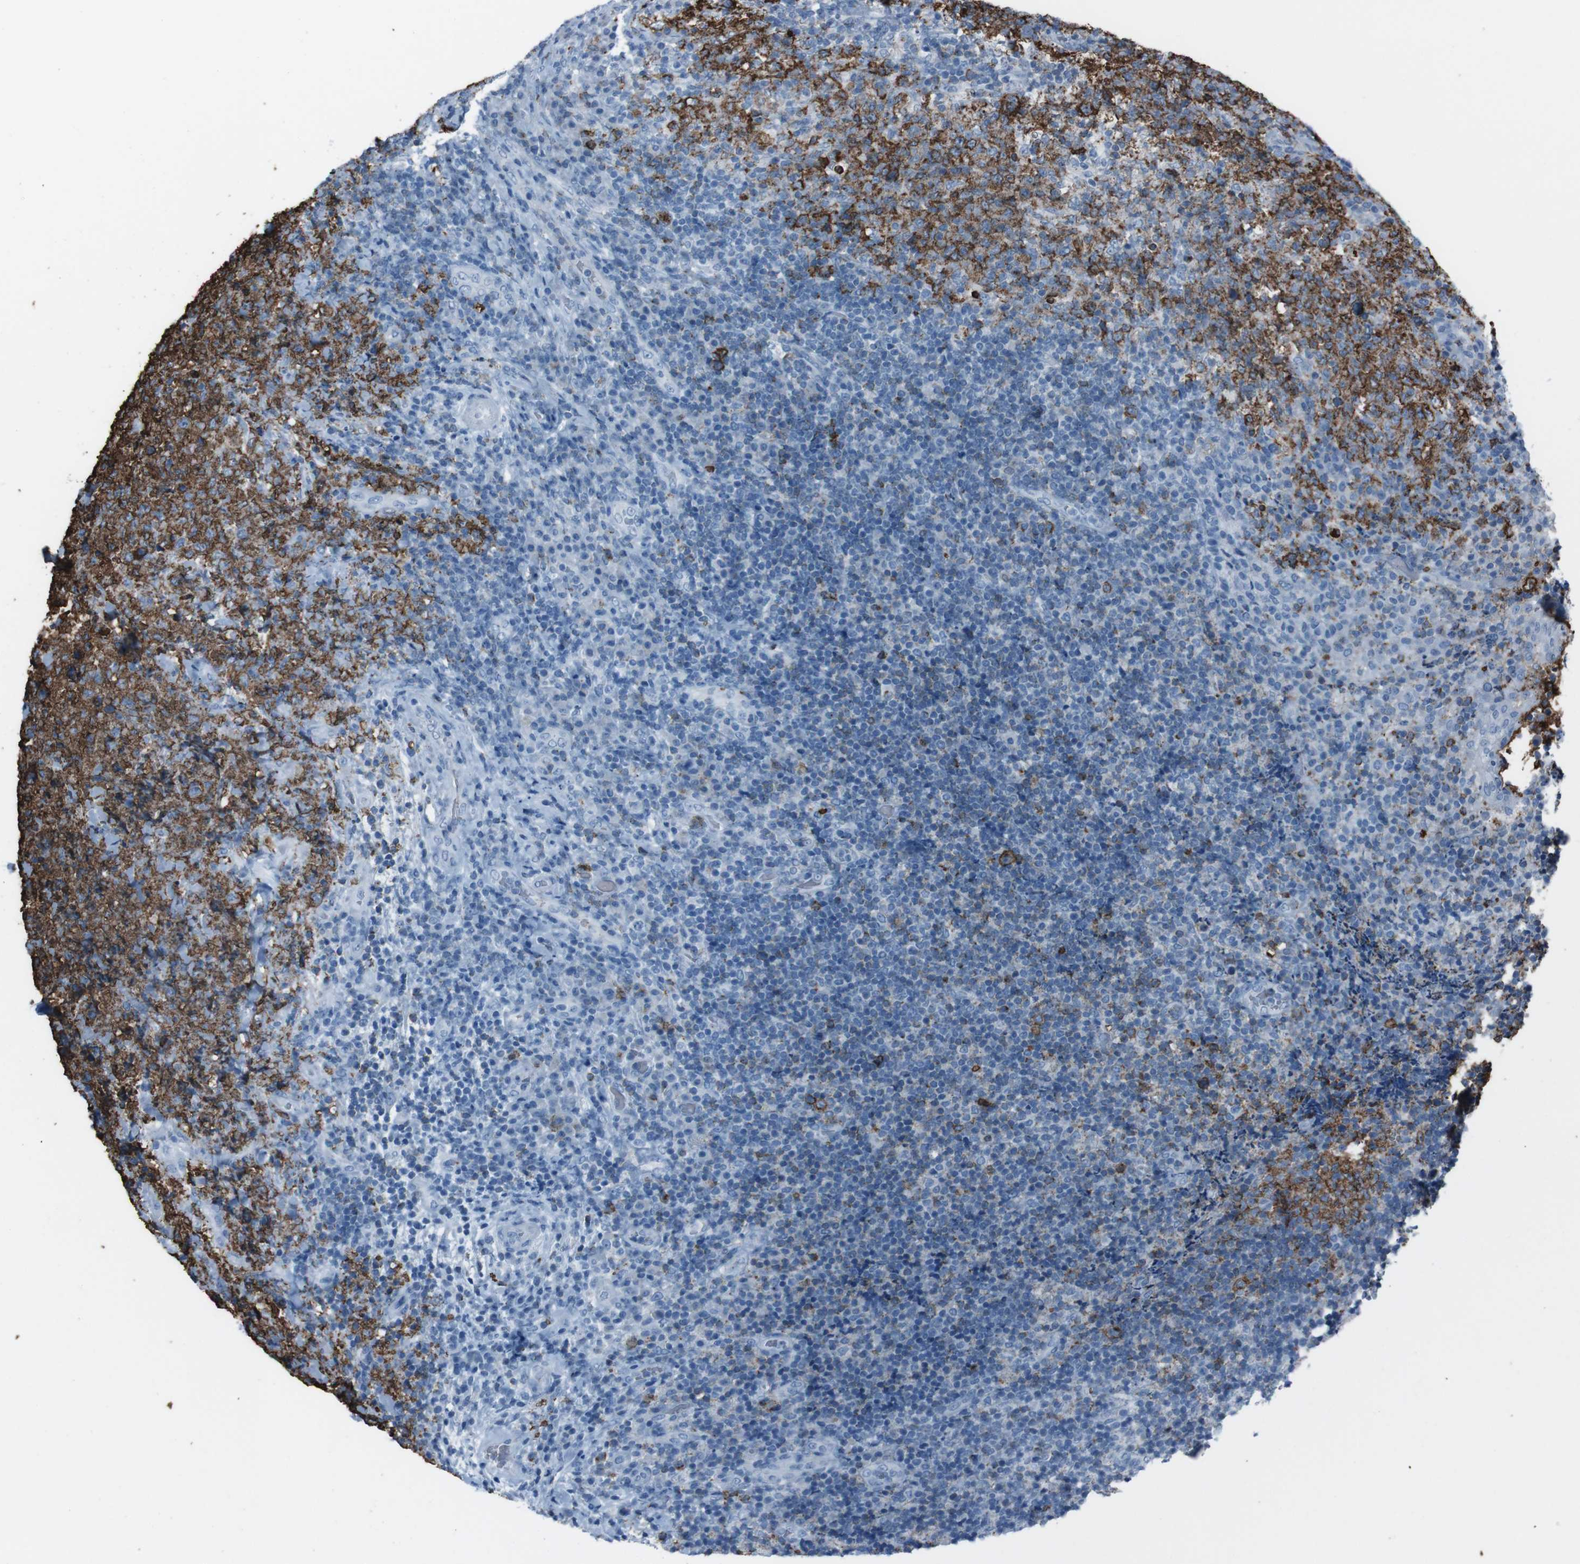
{"staining": {"intensity": "strong", "quantity": "25%-75%", "location": "cytoplasmic/membranous"}, "tissue": "lymphoma", "cell_type": "Tumor cells", "image_type": "cancer", "snomed": [{"axis": "morphology", "description": "Malignant lymphoma, non-Hodgkin's type, High grade"}, {"axis": "topography", "description": "Tonsil"}], "caption": "Immunohistochemical staining of lymphoma reveals strong cytoplasmic/membranous protein positivity in about 25%-75% of tumor cells.", "gene": "ST6GAL1", "patient": {"sex": "female", "age": 36}}